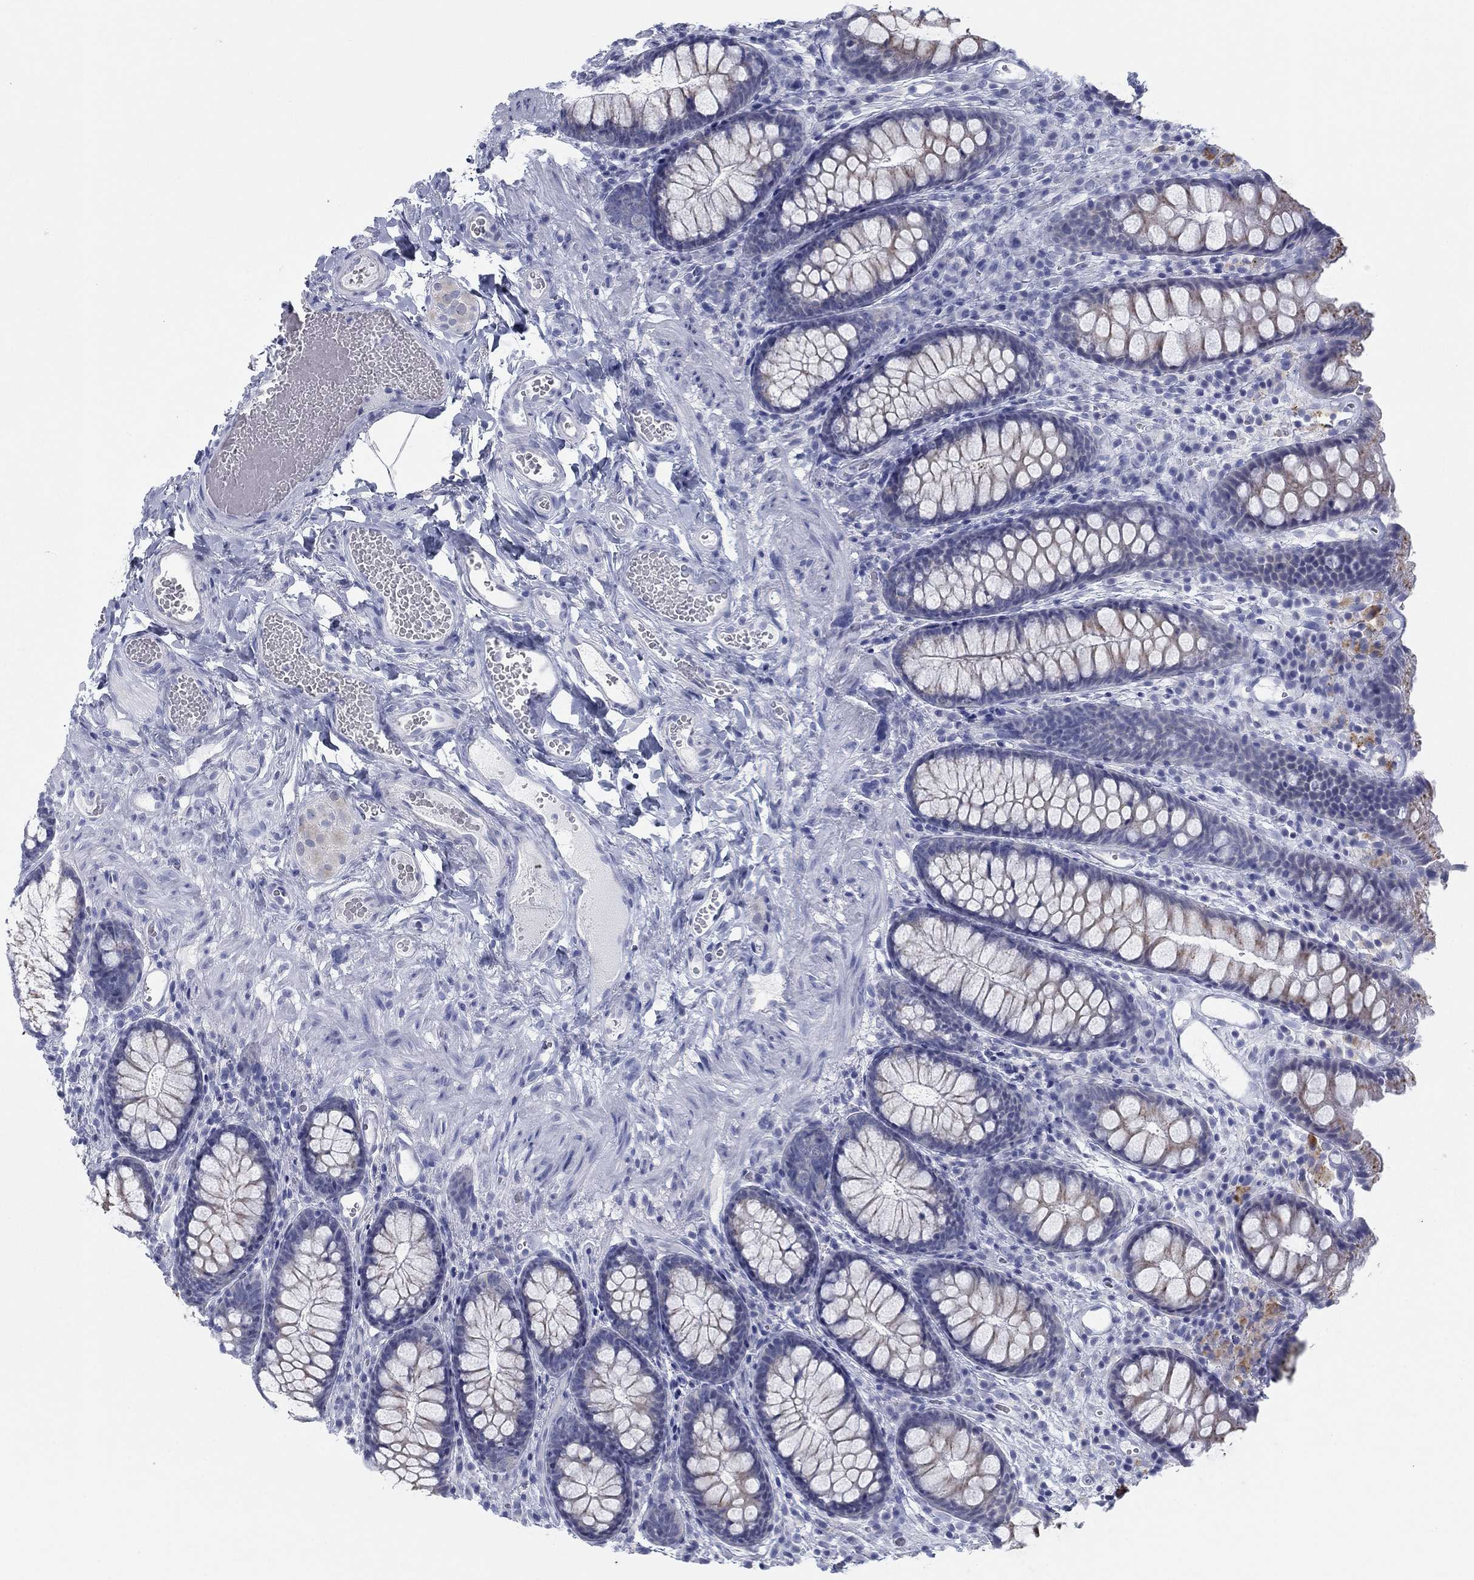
{"staining": {"intensity": "negative", "quantity": "none", "location": "none"}, "tissue": "colon", "cell_type": "Endothelial cells", "image_type": "normal", "snomed": [{"axis": "morphology", "description": "Normal tissue, NOS"}, {"axis": "topography", "description": "Colon"}], "caption": "Immunohistochemistry (IHC) histopathology image of benign colon stained for a protein (brown), which displays no staining in endothelial cells.", "gene": "DNAL1", "patient": {"sex": "female", "age": 86}}